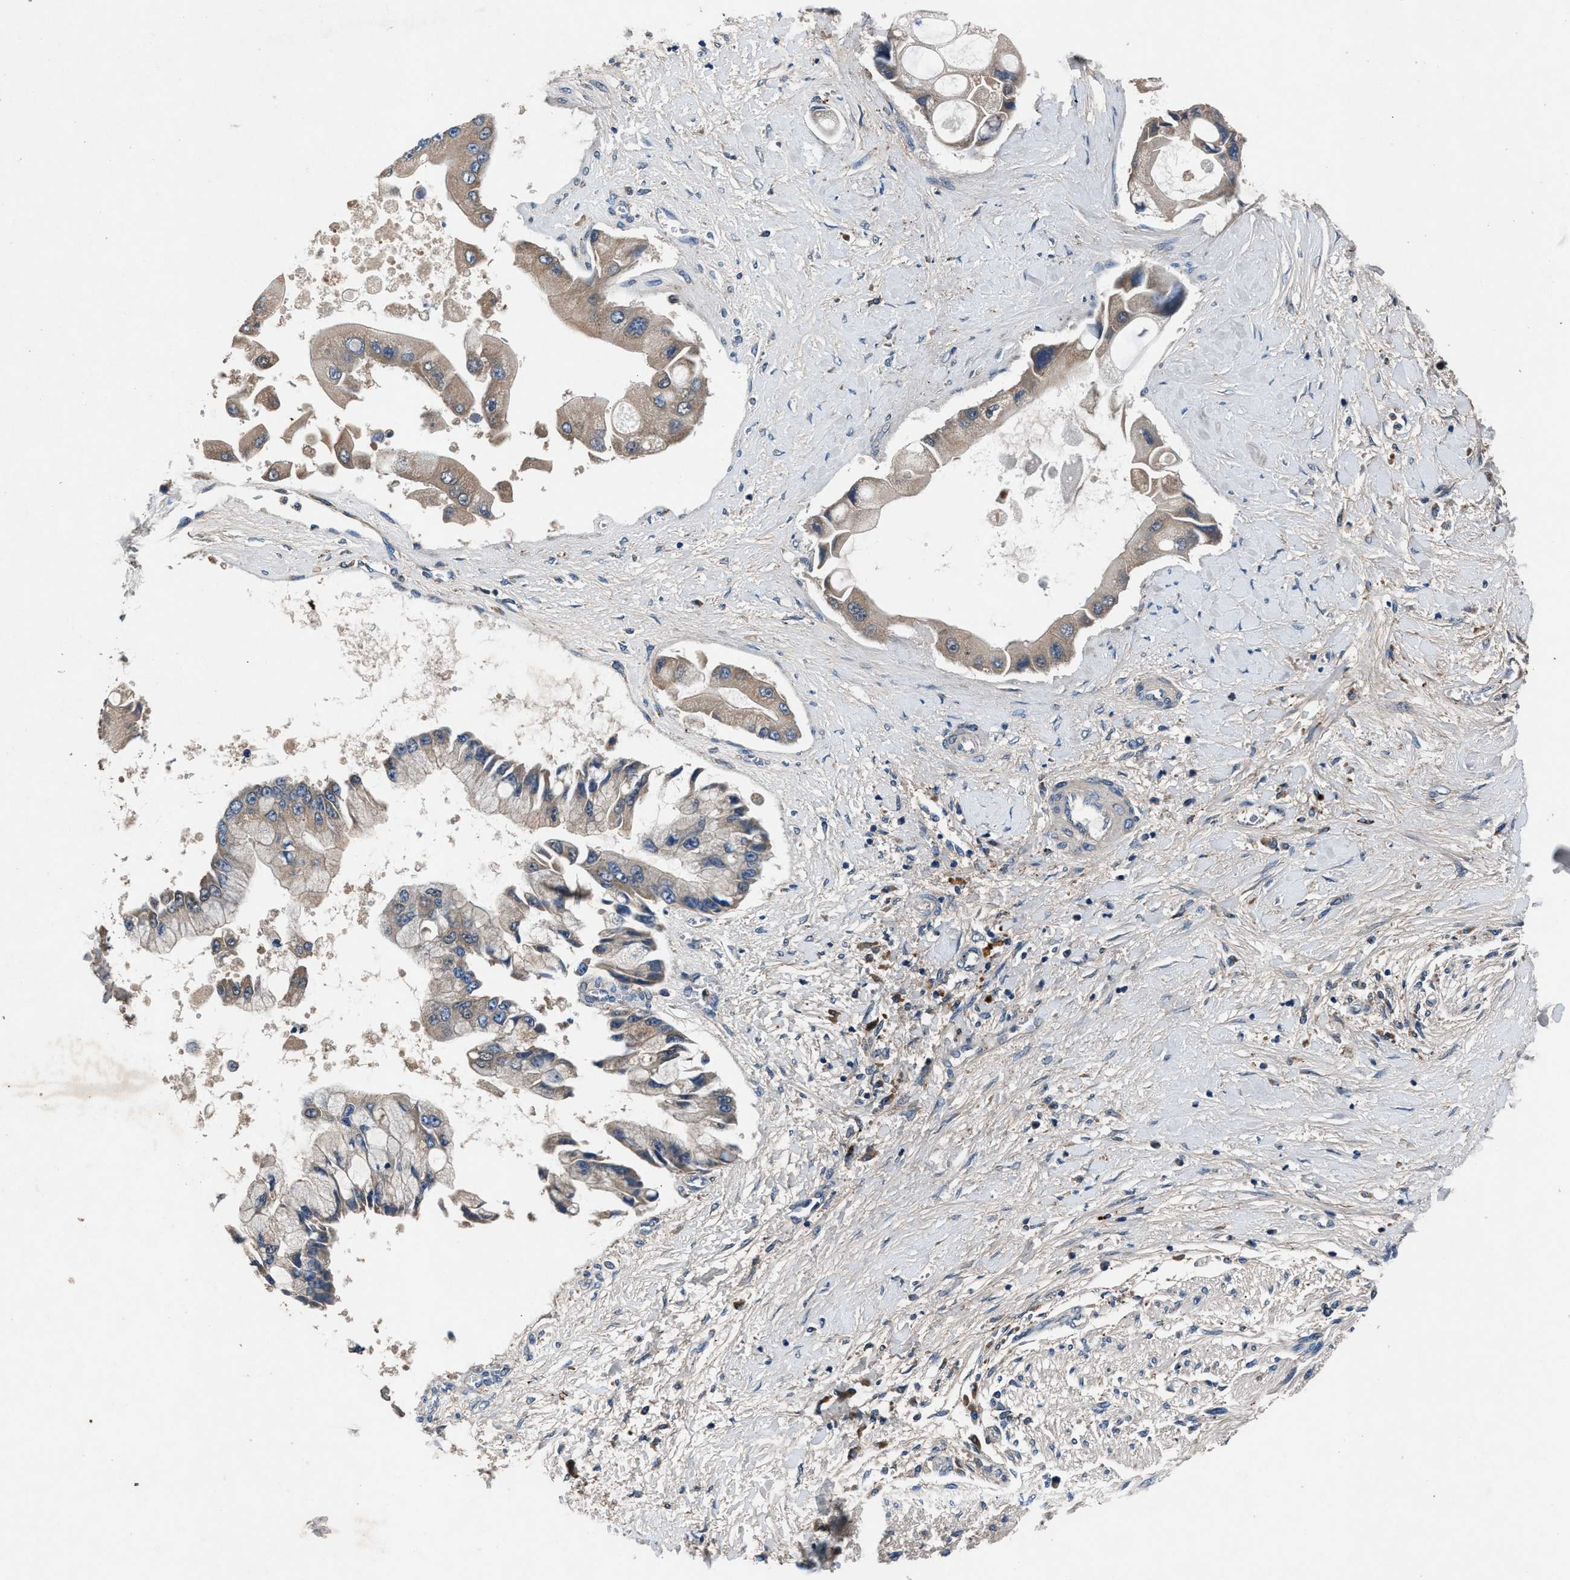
{"staining": {"intensity": "weak", "quantity": "25%-75%", "location": "cytoplasmic/membranous"}, "tissue": "liver cancer", "cell_type": "Tumor cells", "image_type": "cancer", "snomed": [{"axis": "morphology", "description": "Cholangiocarcinoma"}, {"axis": "topography", "description": "Liver"}], "caption": "Protein expression analysis of liver cancer displays weak cytoplasmic/membranous expression in approximately 25%-75% of tumor cells. (DAB (3,3'-diaminobenzidine) IHC with brightfield microscopy, high magnification).", "gene": "PRXL2C", "patient": {"sex": "male", "age": 50}}